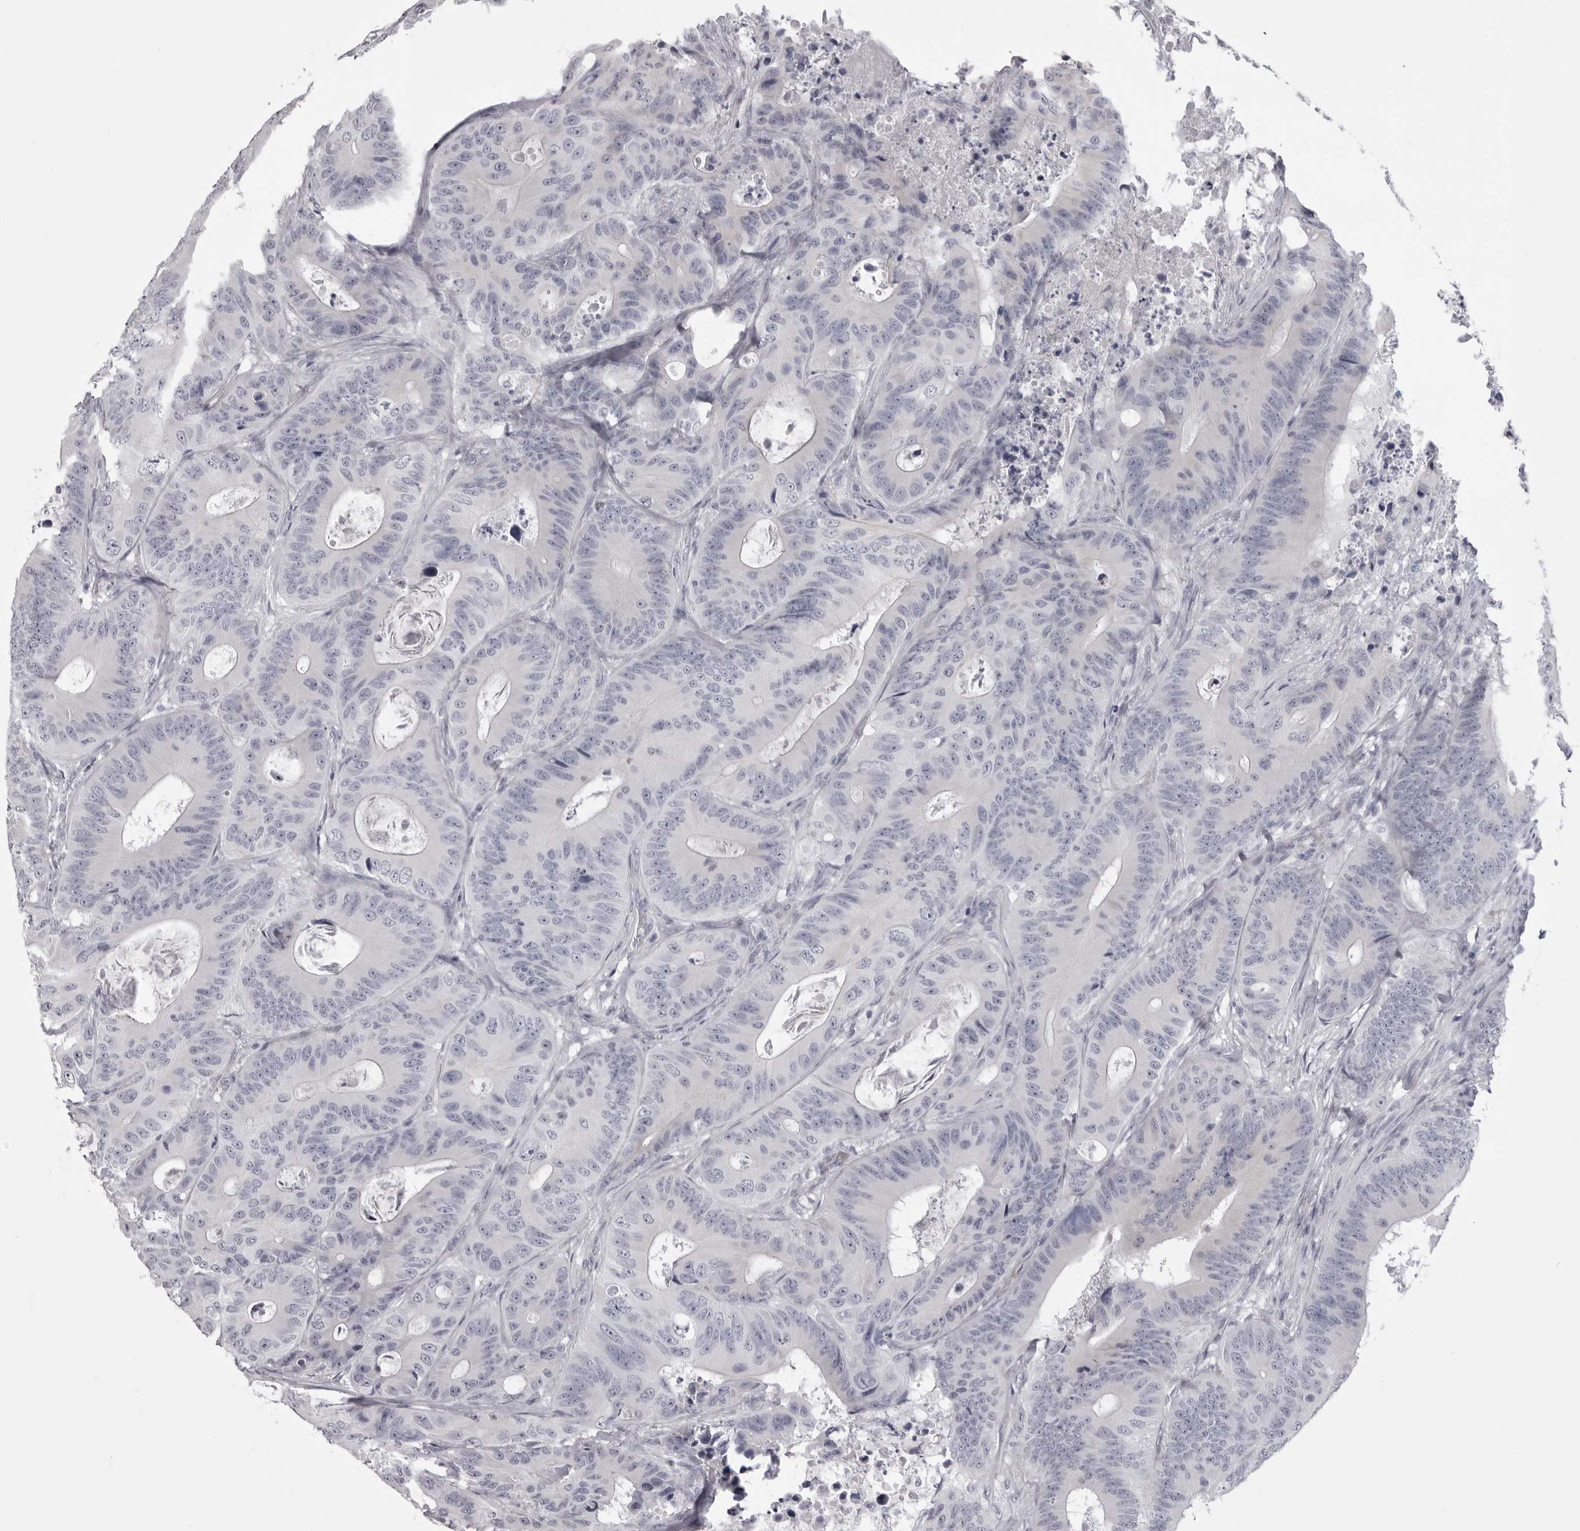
{"staining": {"intensity": "weak", "quantity": "<25%", "location": "cytoplasmic/membranous"}, "tissue": "colorectal cancer", "cell_type": "Tumor cells", "image_type": "cancer", "snomed": [{"axis": "morphology", "description": "Adenocarcinoma, NOS"}, {"axis": "topography", "description": "Colon"}], "caption": "There is no significant positivity in tumor cells of colorectal cancer (adenocarcinoma).", "gene": "EPHA10", "patient": {"sex": "male", "age": 83}}